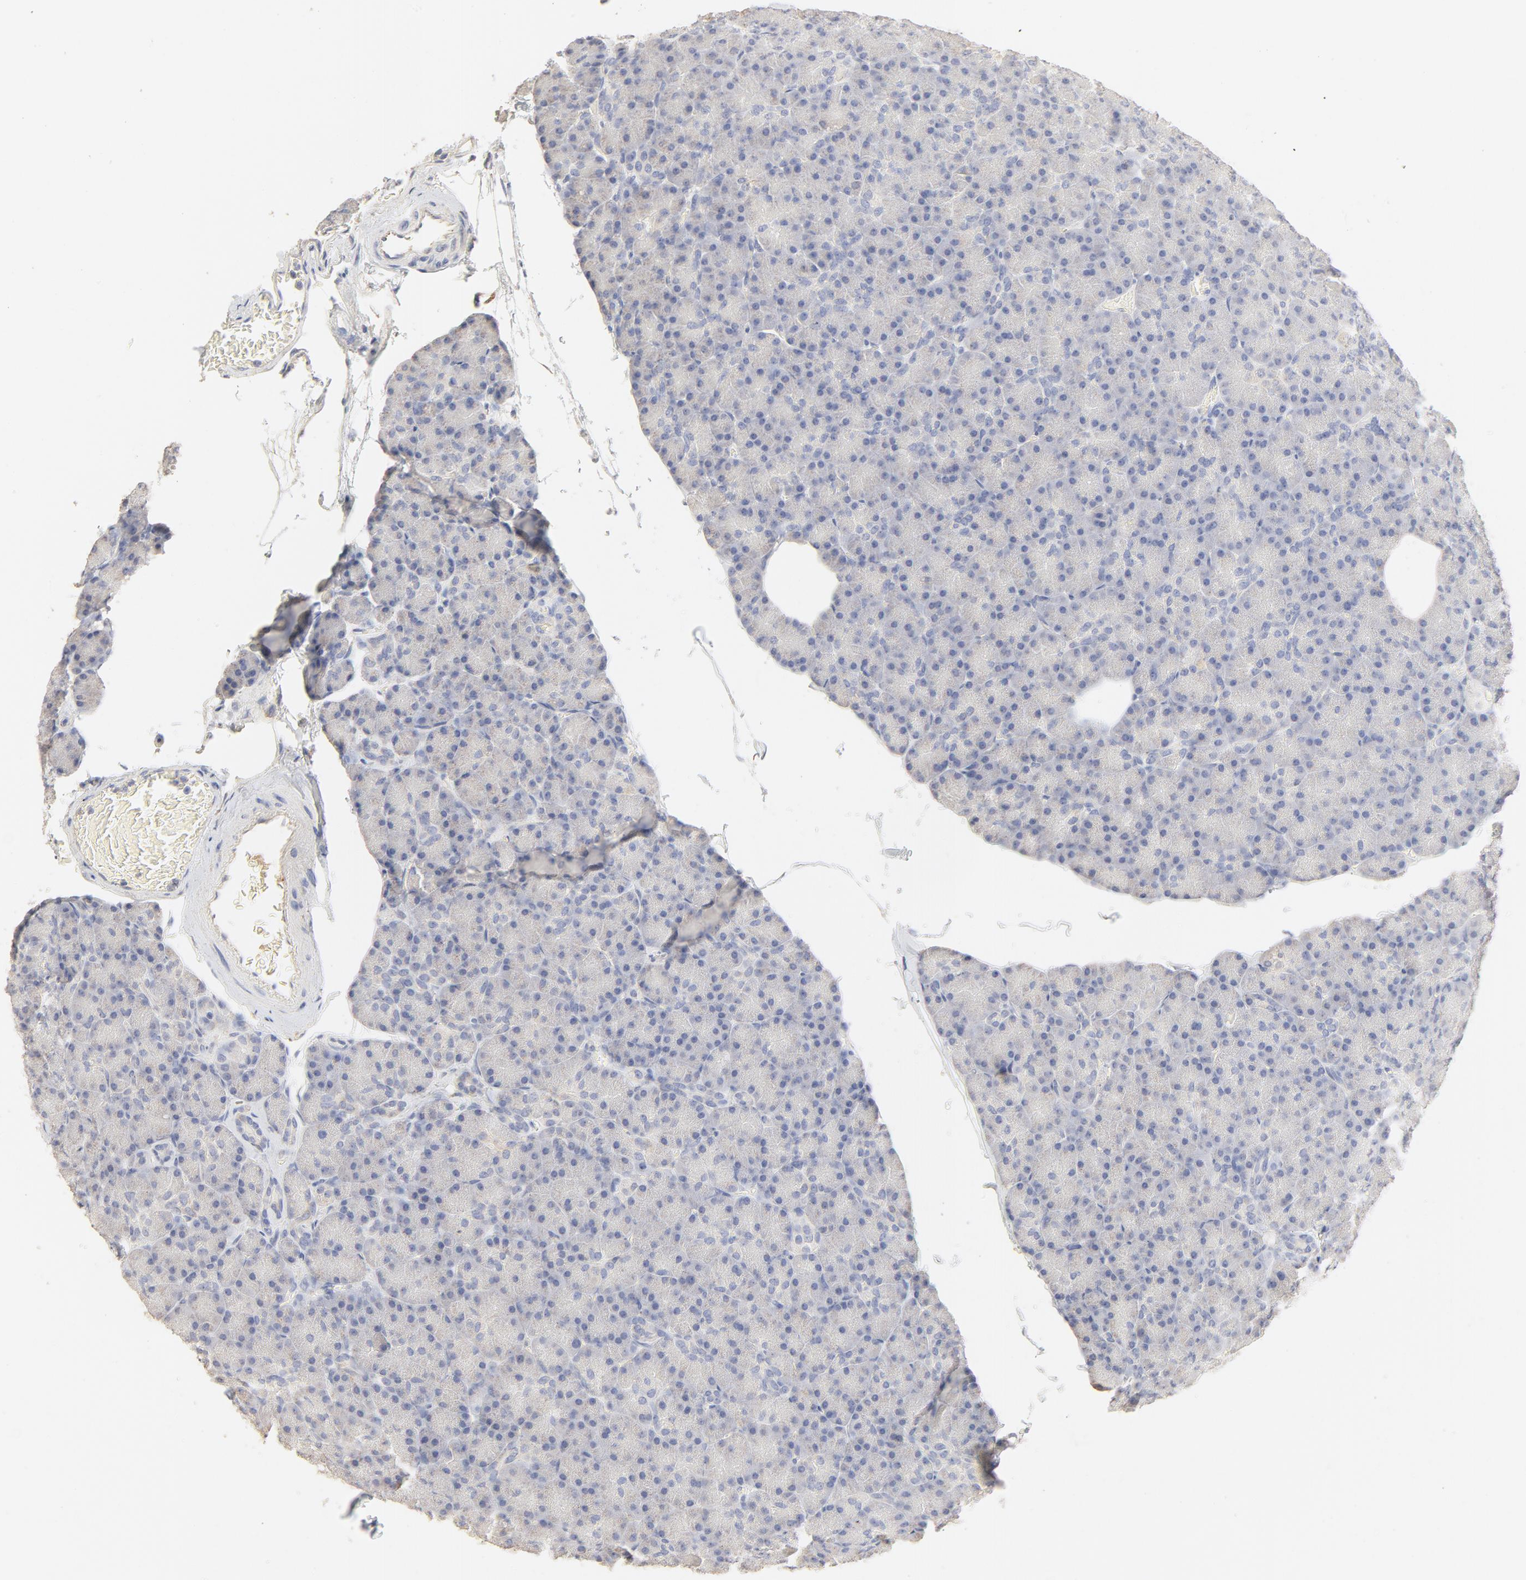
{"staining": {"intensity": "negative", "quantity": "none", "location": "none"}, "tissue": "pancreas", "cell_type": "Exocrine glandular cells", "image_type": "normal", "snomed": [{"axis": "morphology", "description": "Normal tissue, NOS"}, {"axis": "topography", "description": "Pancreas"}], "caption": "This is an immunohistochemistry photomicrograph of benign pancreas. There is no expression in exocrine glandular cells.", "gene": "FCGBP", "patient": {"sex": "female", "age": 43}}